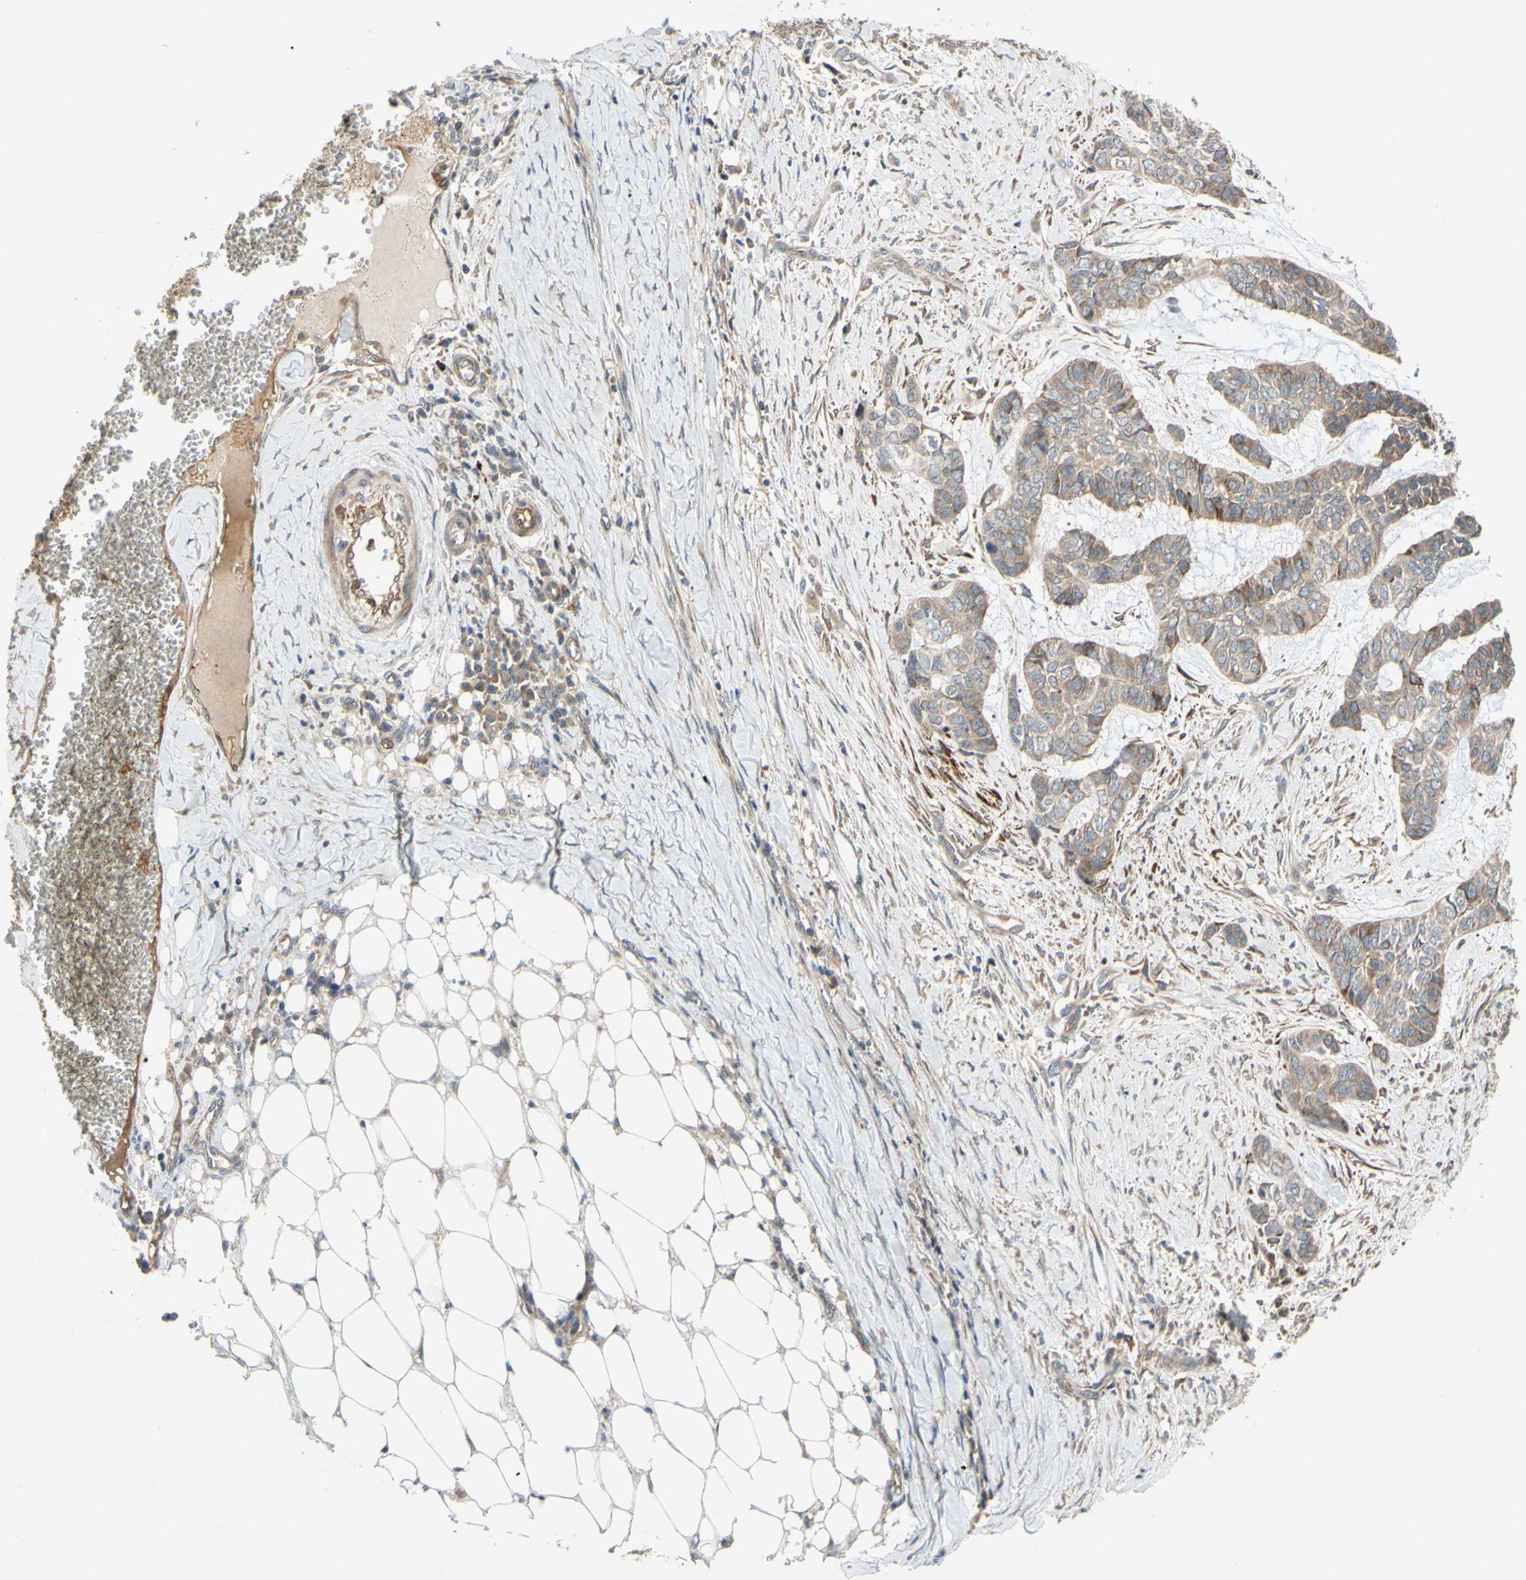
{"staining": {"intensity": "weak", "quantity": ">75%", "location": "cytoplasmic/membranous"}, "tissue": "skin cancer", "cell_type": "Tumor cells", "image_type": "cancer", "snomed": [{"axis": "morphology", "description": "Basal cell carcinoma"}, {"axis": "topography", "description": "Skin"}], "caption": "Human basal cell carcinoma (skin) stained with a brown dye shows weak cytoplasmic/membranous positive positivity in approximately >75% of tumor cells.", "gene": "SPTLC1", "patient": {"sex": "female", "age": 64}}